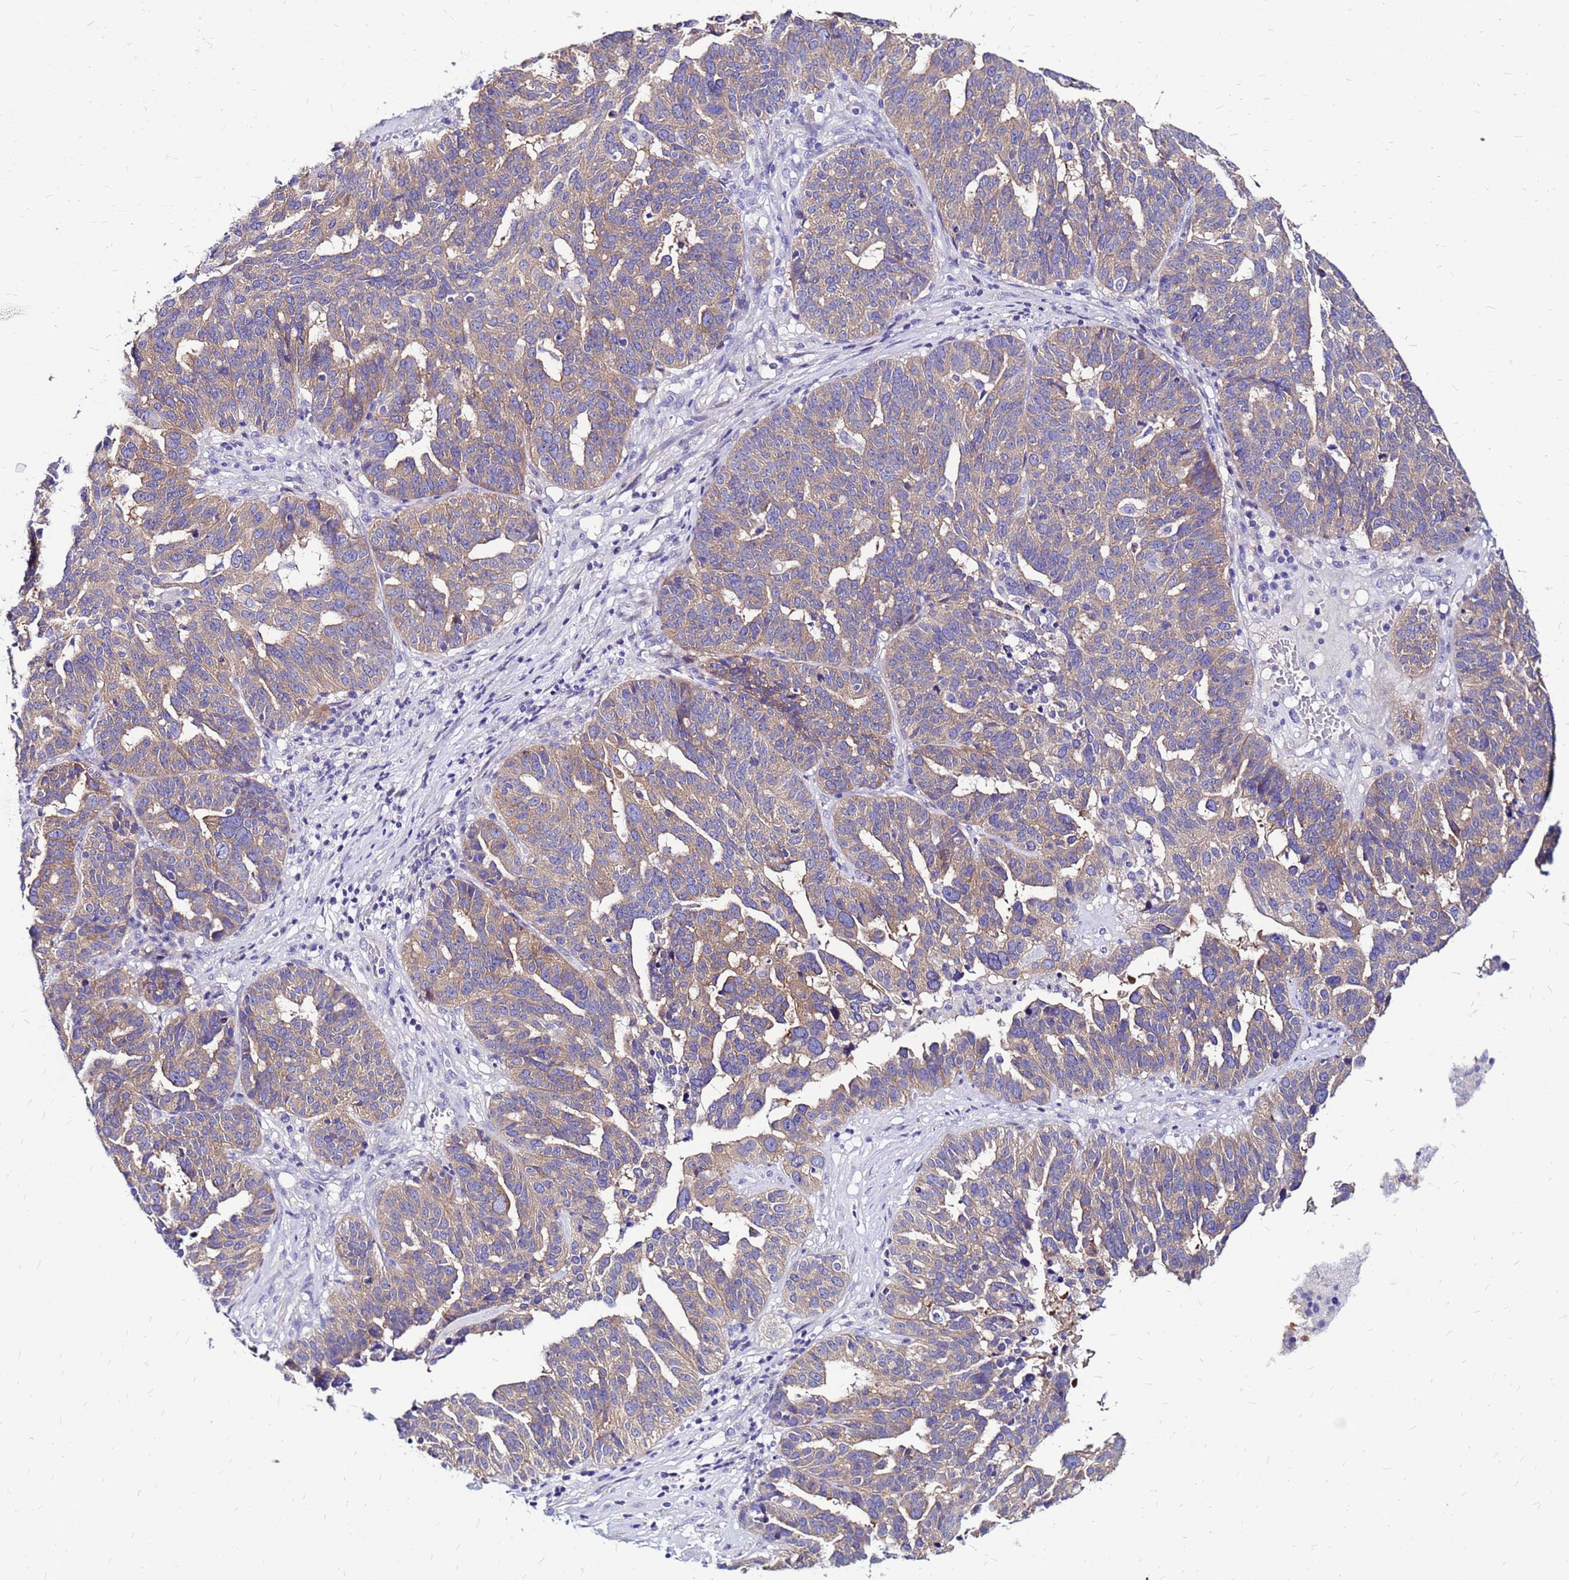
{"staining": {"intensity": "weak", "quantity": ">75%", "location": "cytoplasmic/membranous"}, "tissue": "ovarian cancer", "cell_type": "Tumor cells", "image_type": "cancer", "snomed": [{"axis": "morphology", "description": "Cystadenocarcinoma, serous, NOS"}, {"axis": "topography", "description": "Ovary"}], "caption": "This image displays serous cystadenocarcinoma (ovarian) stained with immunohistochemistry (IHC) to label a protein in brown. The cytoplasmic/membranous of tumor cells show weak positivity for the protein. Nuclei are counter-stained blue.", "gene": "ARHGEF5", "patient": {"sex": "female", "age": 59}}